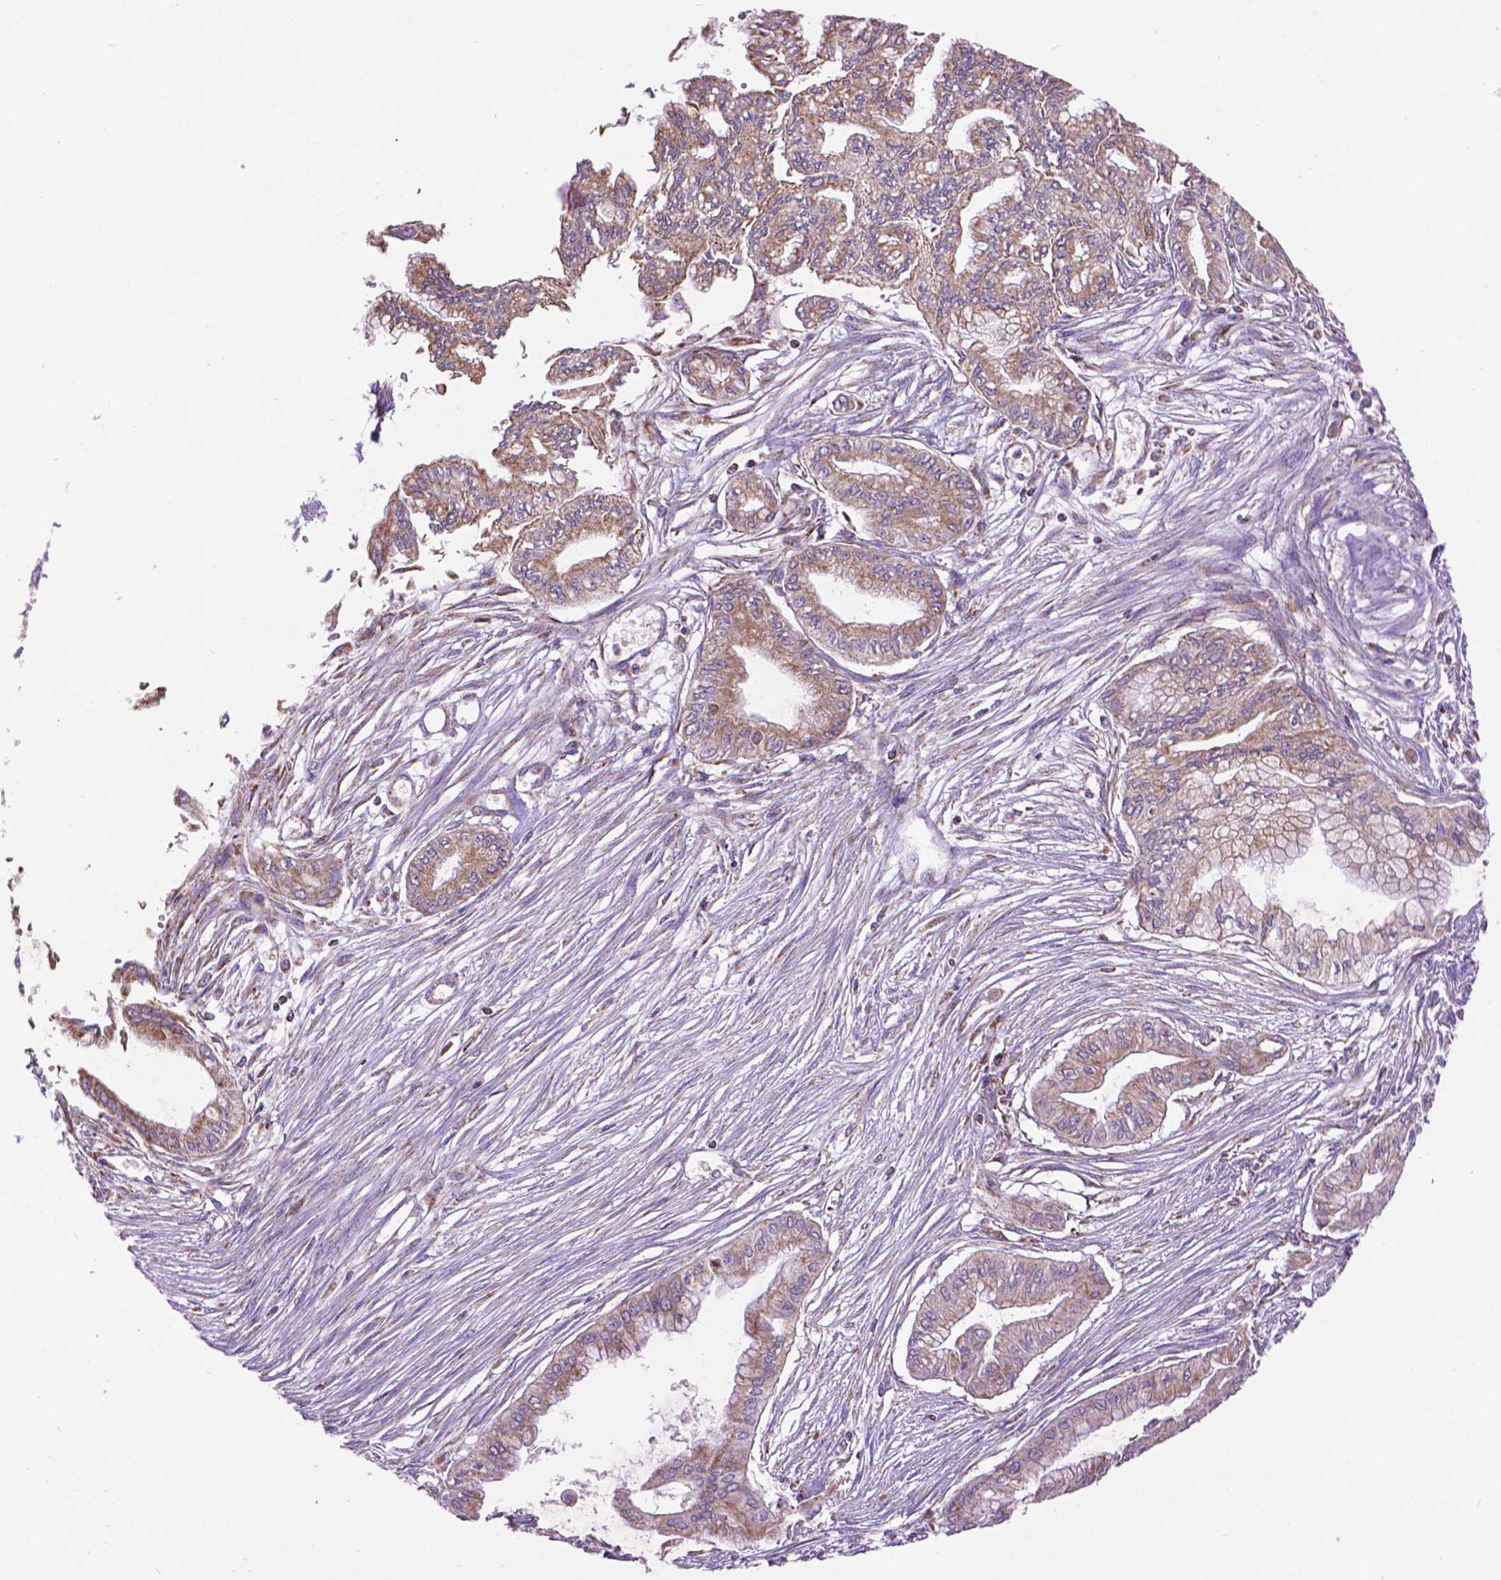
{"staining": {"intensity": "moderate", "quantity": ">75%", "location": "cytoplasmic/membranous"}, "tissue": "pancreatic cancer", "cell_type": "Tumor cells", "image_type": "cancer", "snomed": [{"axis": "morphology", "description": "Adenocarcinoma, NOS"}, {"axis": "topography", "description": "Pancreas"}], "caption": "Immunohistochemistry (IHC) micrograph of neoplastic tissue: human pancreatic cancer stained using IHC reveals medium levels of moderate protein expression localized specifically in the cytoplasmic/membranous of tumor cells, appearing as a cytoplasmic/membranous brown color.", "gene": "PYCR3", "patient": {"sex": "female", "age": 68}}